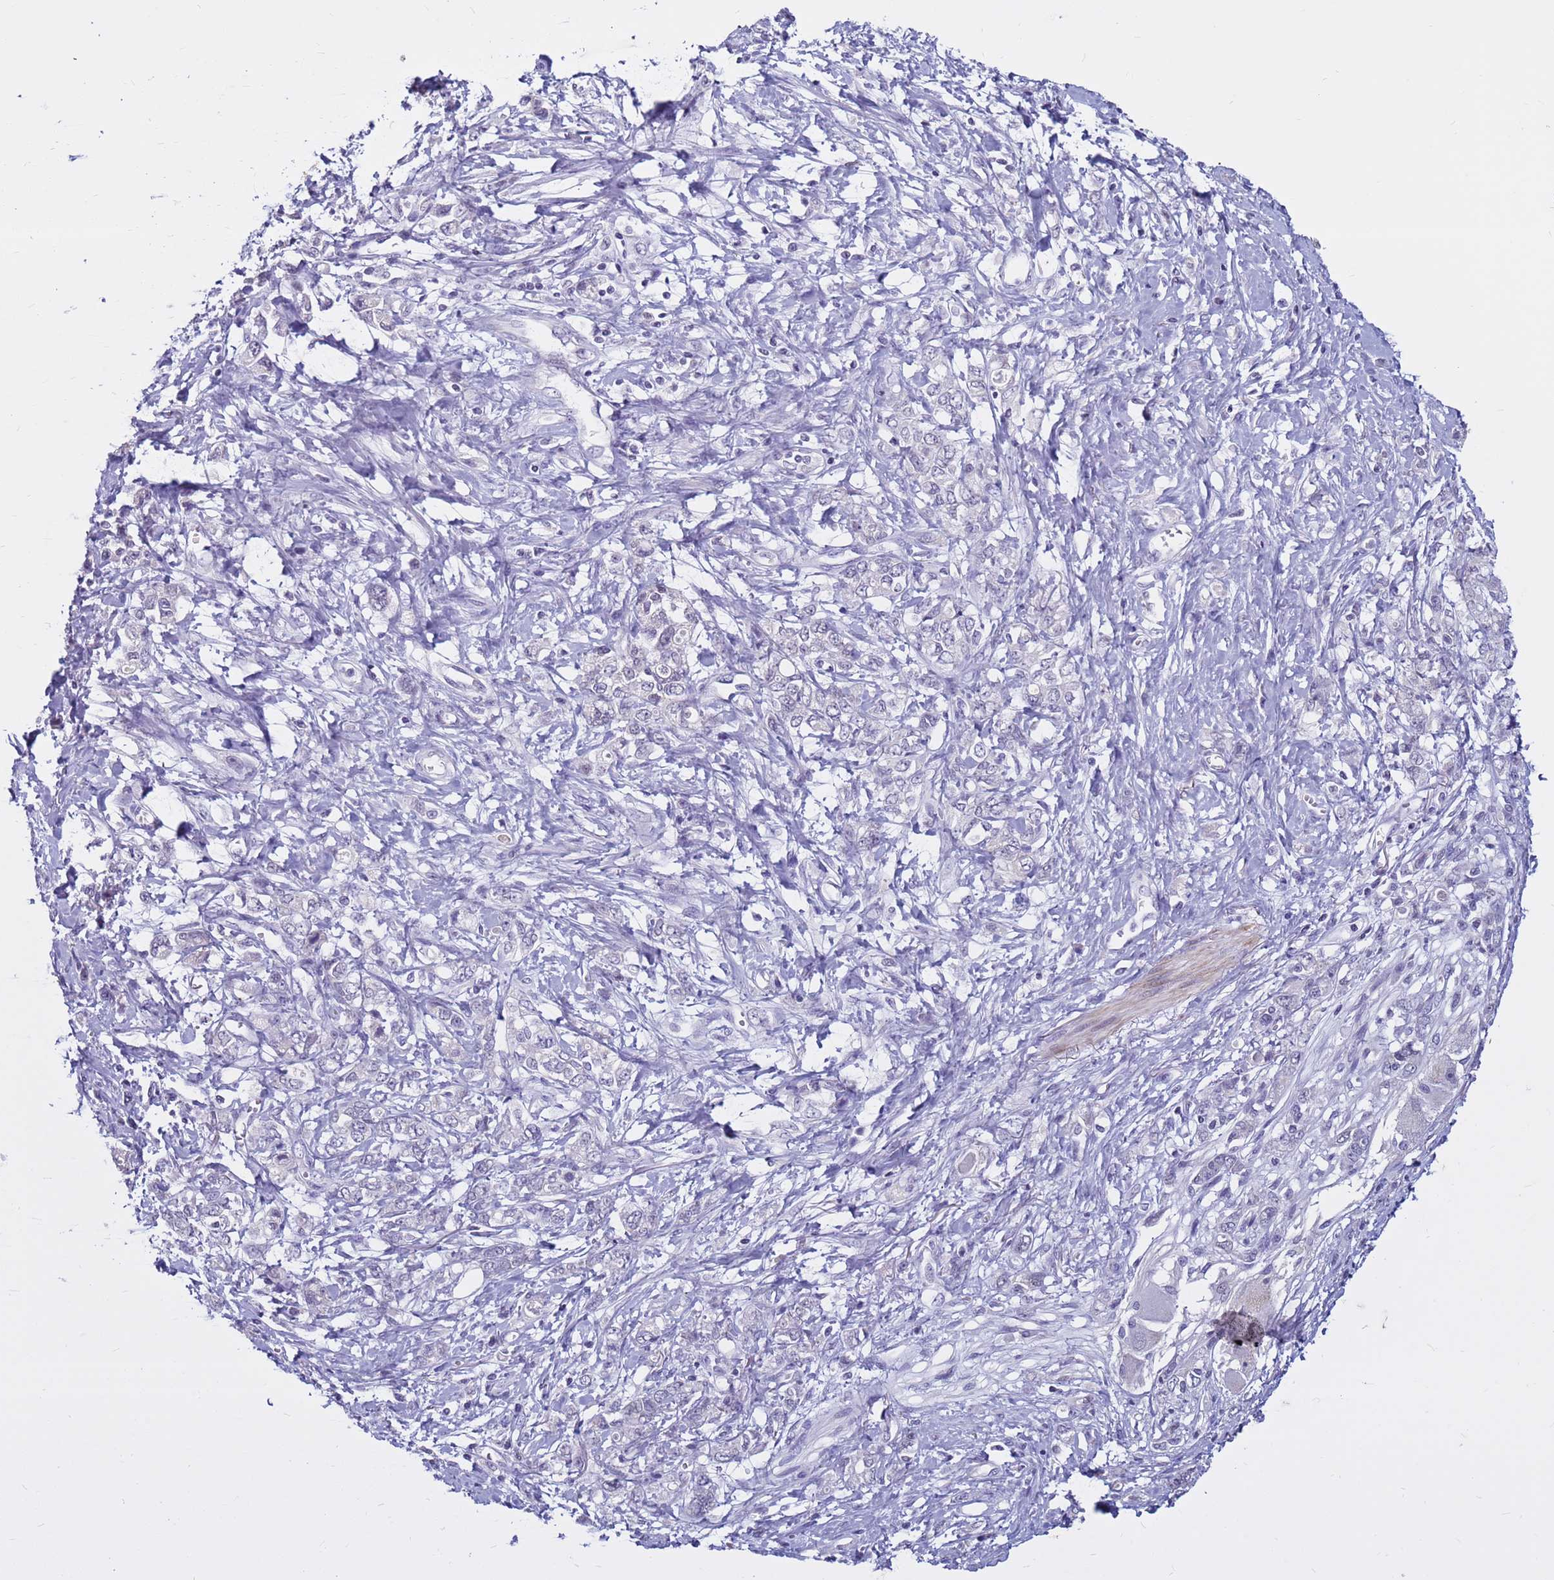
{"staining": {"intensity": "negative", "quantity": "none", "location": "none"}, "tissue": "stomach cancer", "cell_type": "Tumor cells", "image_type": "cancer", "snomed": [{"axis": "morphology", "description": "Adenocarcinoma, NOS"}, {"axis": "topography", "description": "Stomach"}], "caption": "The immunohistochemistry (IHC) photomicrograph has no significant positivity in tumor cells of stomach adenocarcinoma tissue.", "gene": "CDK2AP2", "patient": {"sex": "female", "age": 76}}